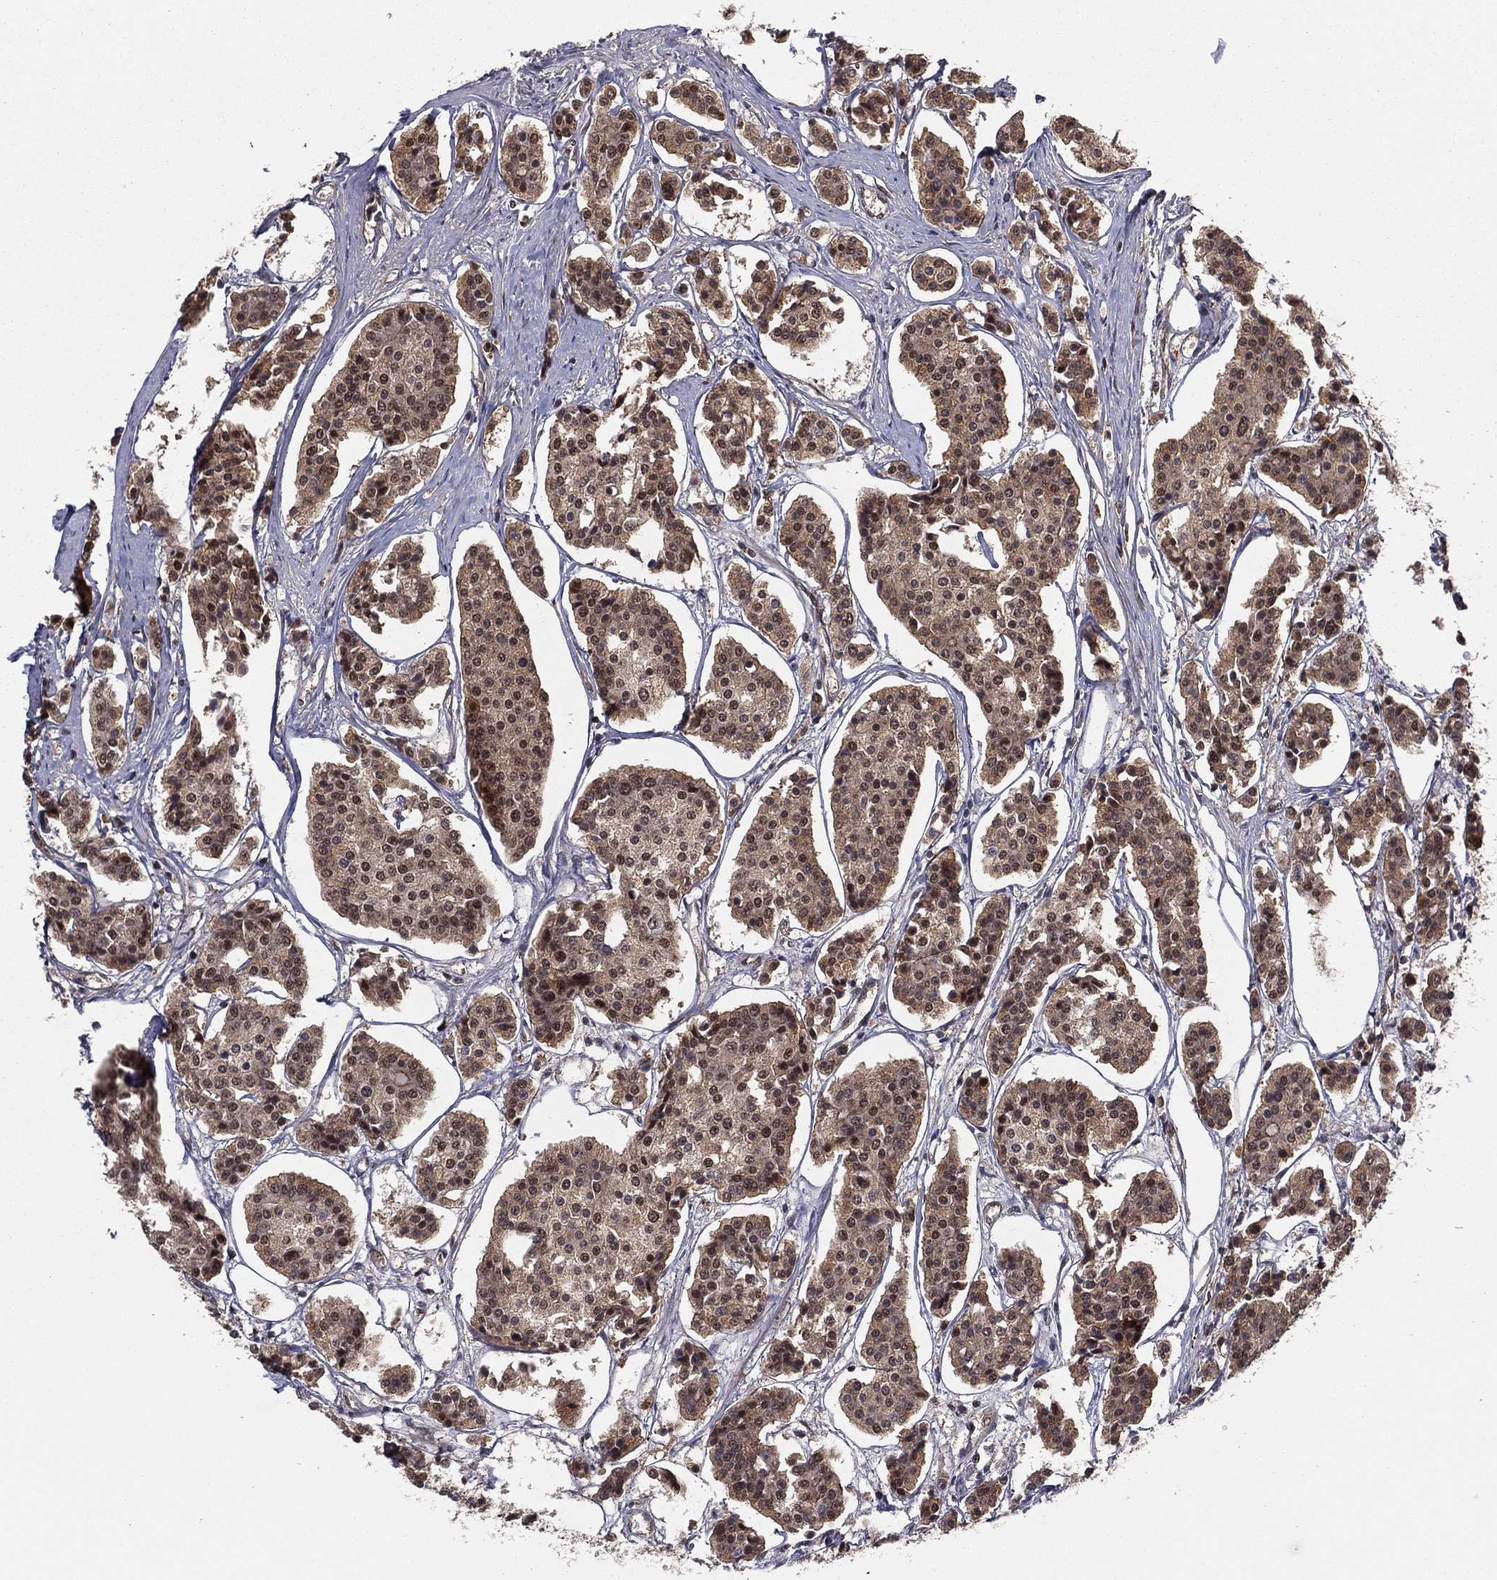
{"staining": {"intensity": "strong", "quantity": "25%-75%", "location": "nuclear"}, "tissue": "carcinoid", "cell_type": "Tumor cells", "image_type": "cancer", "snomed": [{"axis": "morphology", "description": "Carcinoid, malignant, NOS"}, {"axis": "topography", "description": "Small intestine"}], "caption": "Brown immunohistochemical staining in human carcinoid reveals strong nuclear staining in approximately 25%-75% of tumor cells.", "gene": "GPALPP1", "patient": {"sex": "female", "age": 65}}